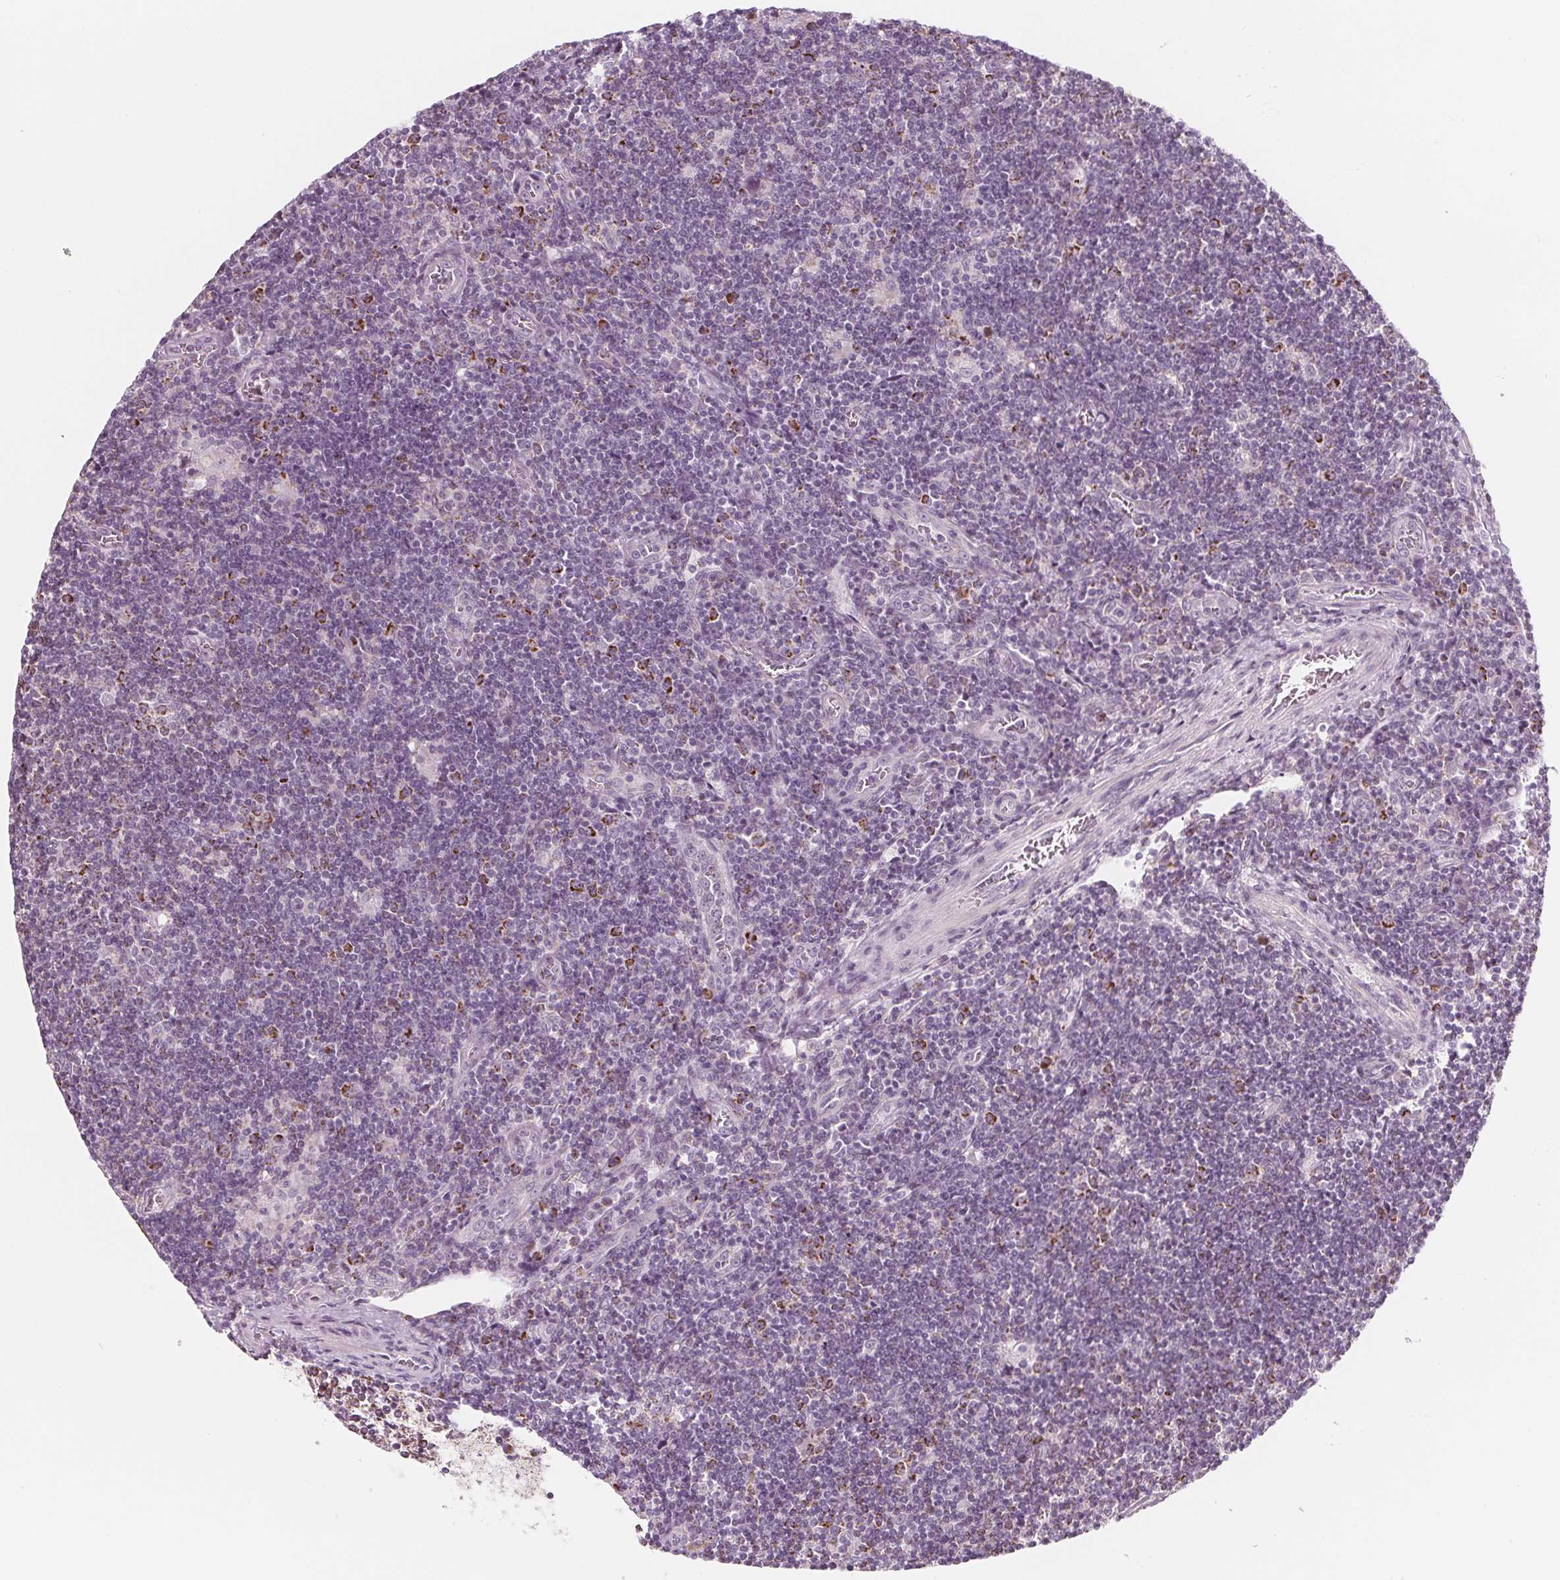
{"staining": {"intensity": "negative", "quantity": "none", "location": "none"}, "tissue": "lymphoma", "cell_type": "Tumor cells", "image_type": "cancer", "snomed": [{"axis": "morphology", "description": "Hodgkin's disease, NOS"}, {"axis": "topography", "description": "Lymph node"}], "caption": "Immunohistochemical staining of Hodgkin's disease displays no significant staining in tumor cells. (Stains: DAB (3,3'-diaminobenzidine) immunohistochemistry (IHC) with hematoxylin counter stain, Microscopy: brightfield microscopy at high magnification).", "gene": "IL17C", "patient": {"sex": "male", "age": 40}}